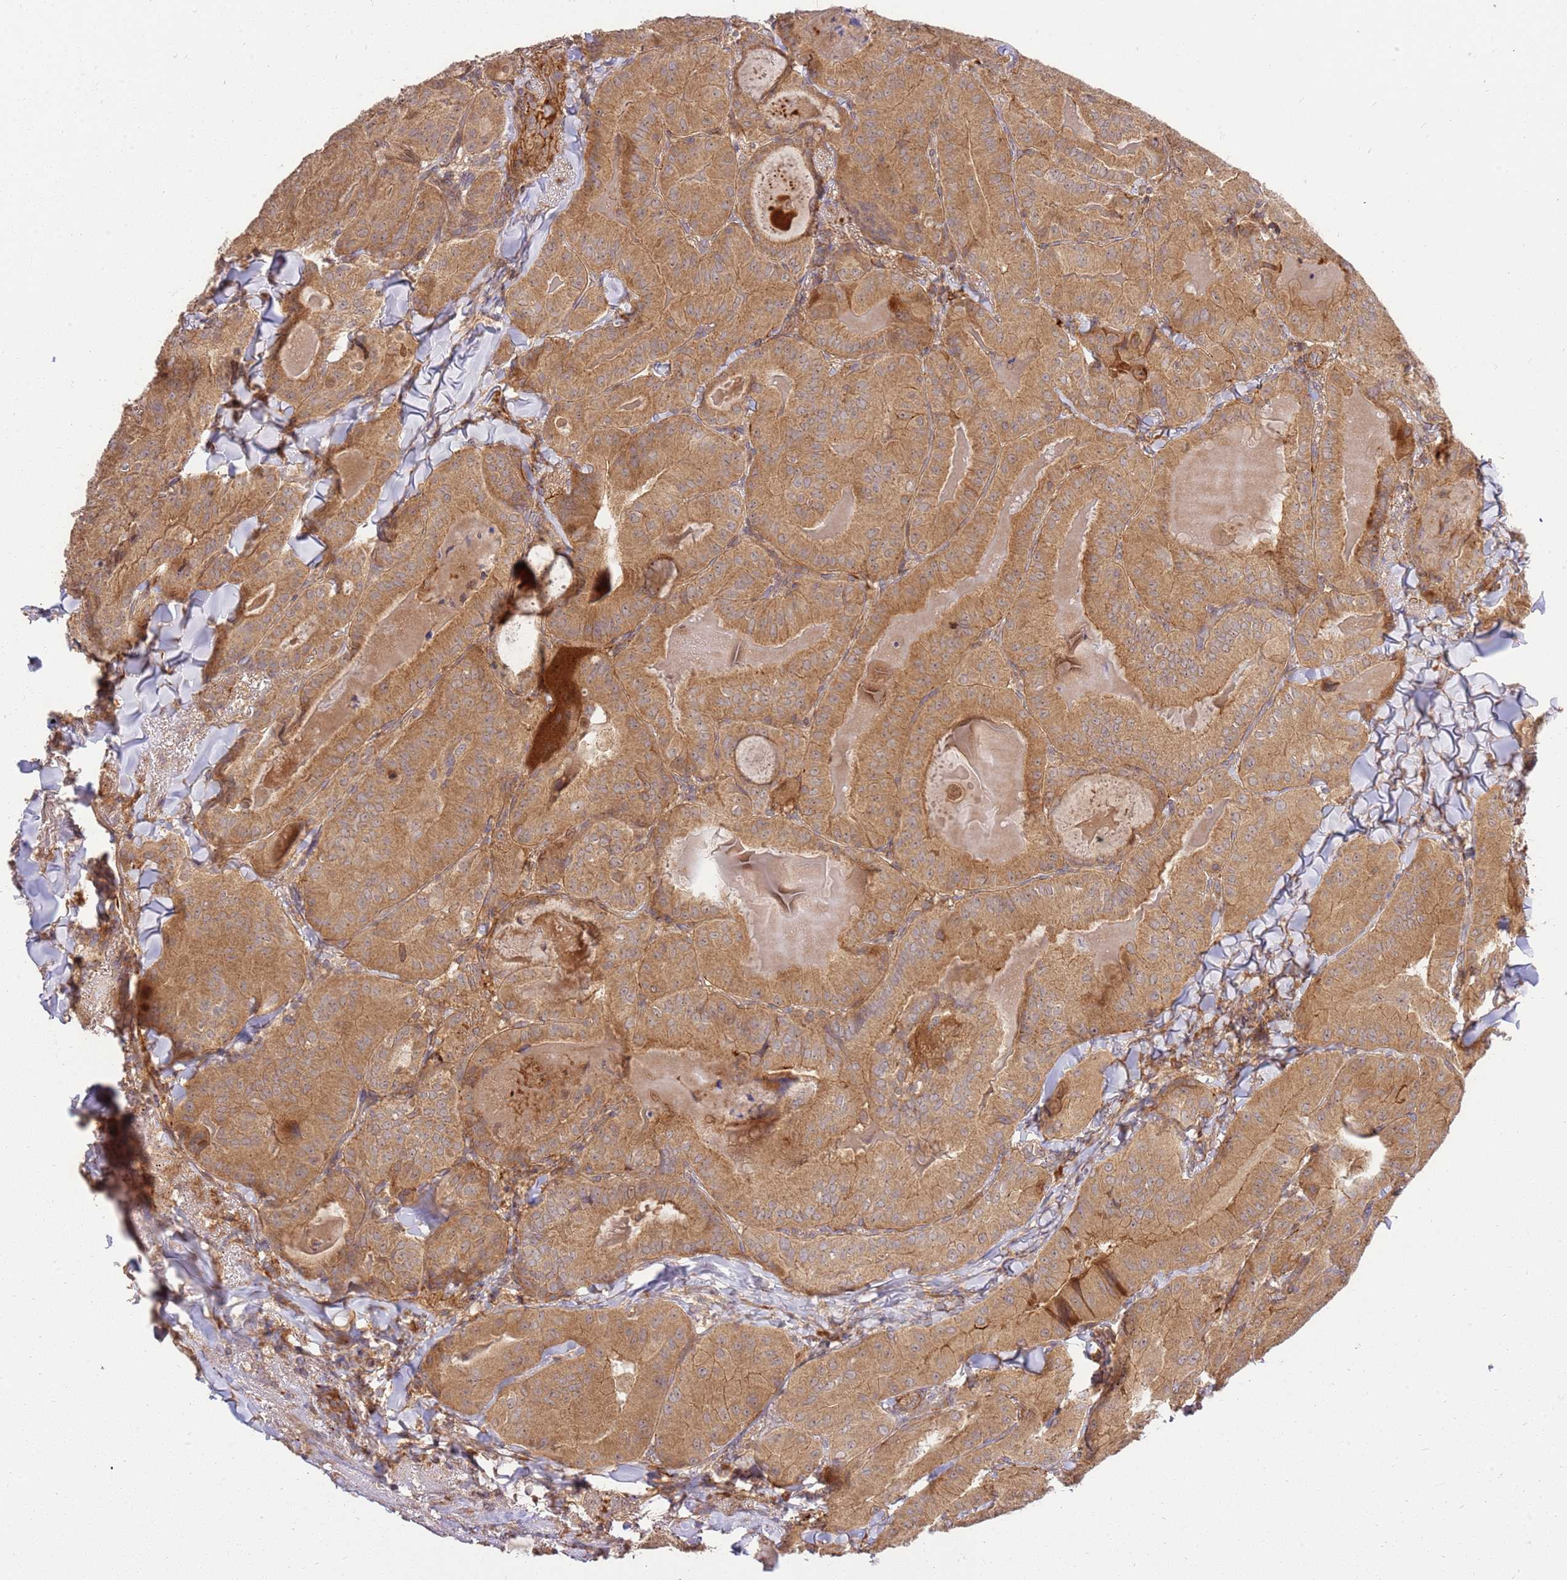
{"staining": {"intensity": "moderate", "quantity": ">75%", "location": "cytoplasmic/membranous"}, "tissue": "thyroid cancer", "cell_type": "Tumor cells", "image_type": "cancer", "snomed": [{"axis": "morphology", "description": "Papillary adenocarcinoma, NOS"}, {"axis": "topography", "description": "Thyroid gland"}], "caption": "The histopathology image demonstrates staining of thyroid cancer, revealing moderate cytoplasmic/membranous protein positivity (brown color) within tumor cells.", "gene": "GAREM1", "patient": {"sex": "female", "age": 68}}